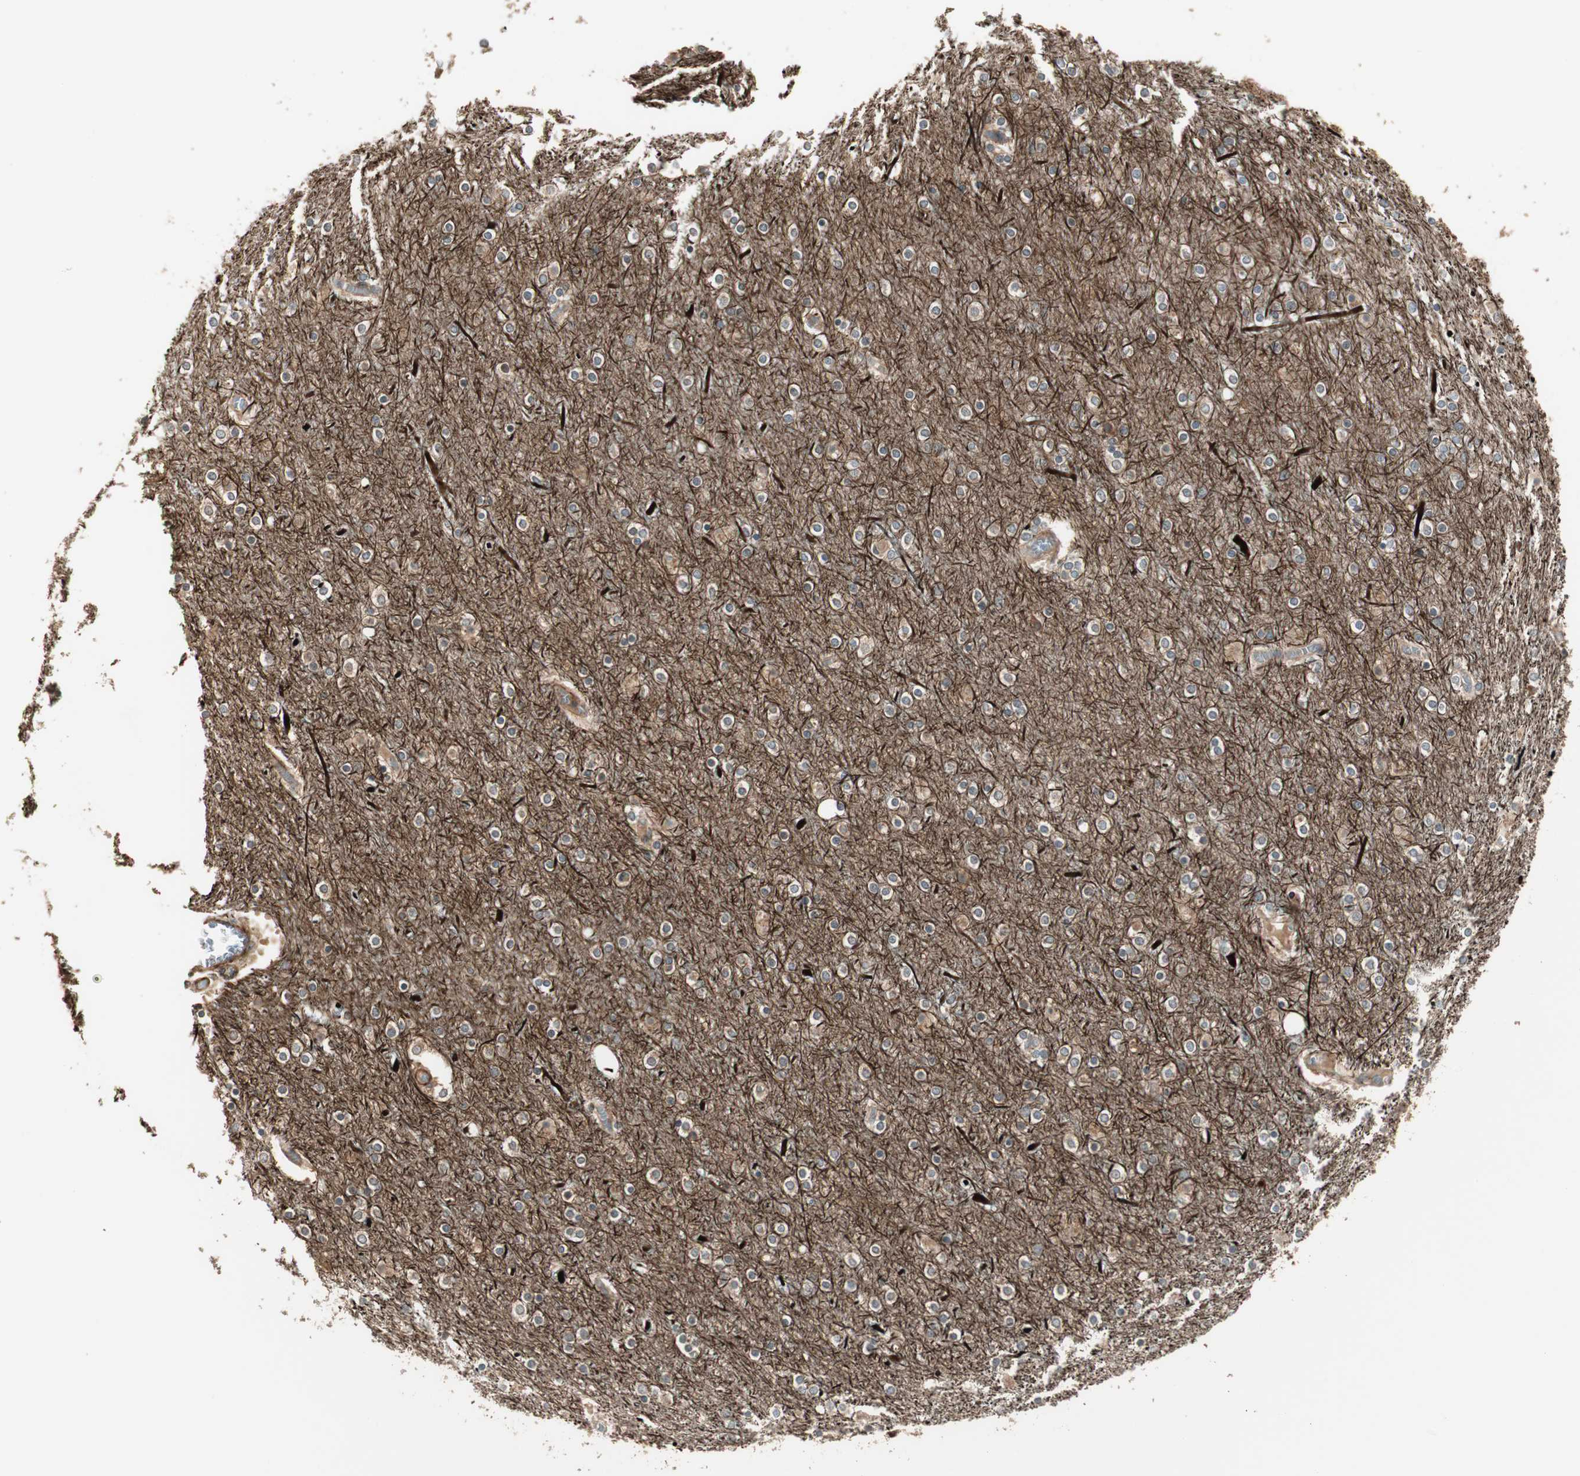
{"staining": {"intensity": "weak", "quantity": ">75%", "location": "cytoplasmic/membranous"}, "tissue": "cerebral cortex", "cell_type": "Endothelial cells", "image_type": "normal", "snomed": [{"axis": "morphology", "description": "Normal tissue, NOS"}, {"axis": "topography", "description": "Cerebral cortex"}], "caption": "A high-resolution histopathology image shows IHC staining of normal cerebral cortex, which reveals weak cytoplasmic/membranous staining in about >75% of endothelial cells. (Brightfield microscopy of DAB IHC at high magnification).", "gene": "PPP2R5E", "patient": {"sex": "female", "age": 54}}